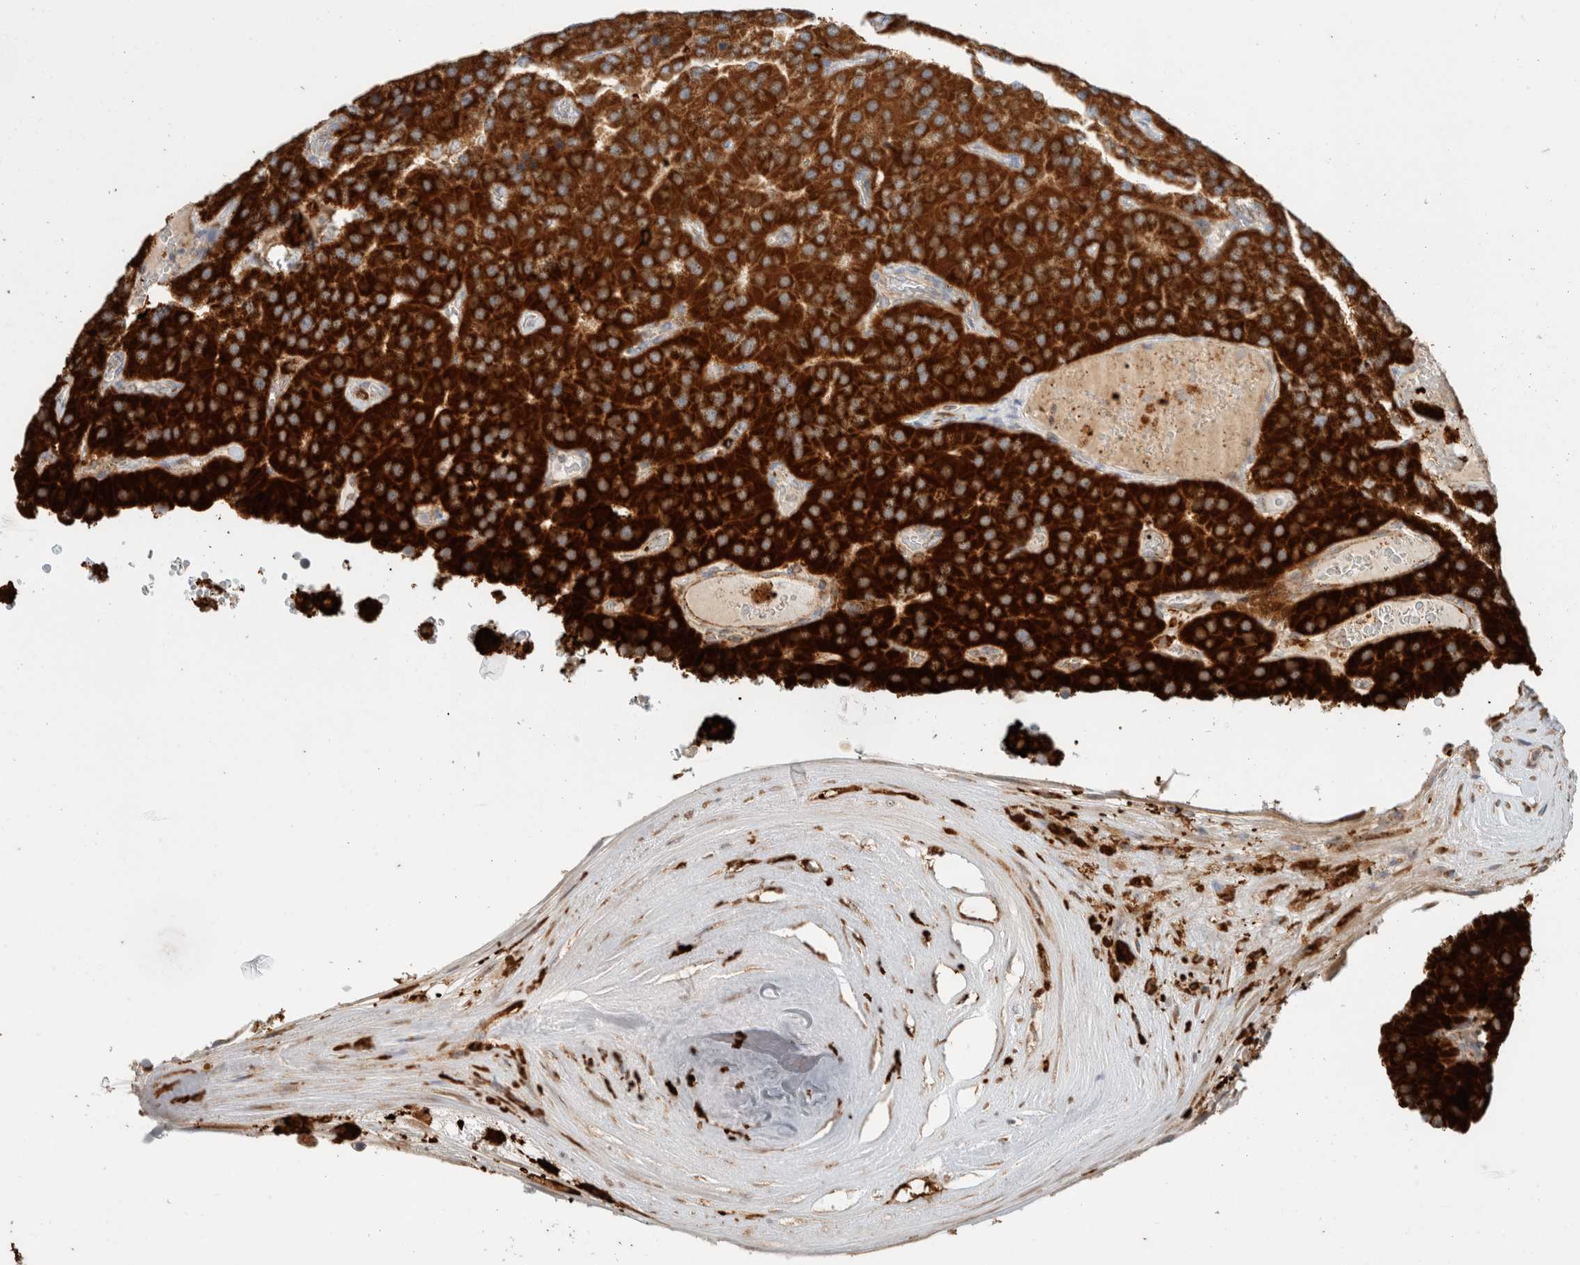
{"staining": {"intensity": "strong", "quantity": ">75%", "location": "cytoplasmic/membranous"}, "tissue": "parathyroid gland", "cell_type": "Glandular cells", "image_type": "normal", "snomed": [{"axis": "morphology", "description": "Normal tissue, NOS"}, {"axis": "morphology", "description": "Adenoma, NOS"}, {"axis": "topography", "description": "Parathyroid gland"}], "caption": "This micrograph shows IHC staining of benign human parathyroid gland, with high strong cytoplasmic/membranous expression in approximately >75% of glandular cells.", "gene": "MRM3", "patient": {"sex": "female", "age": 86}}